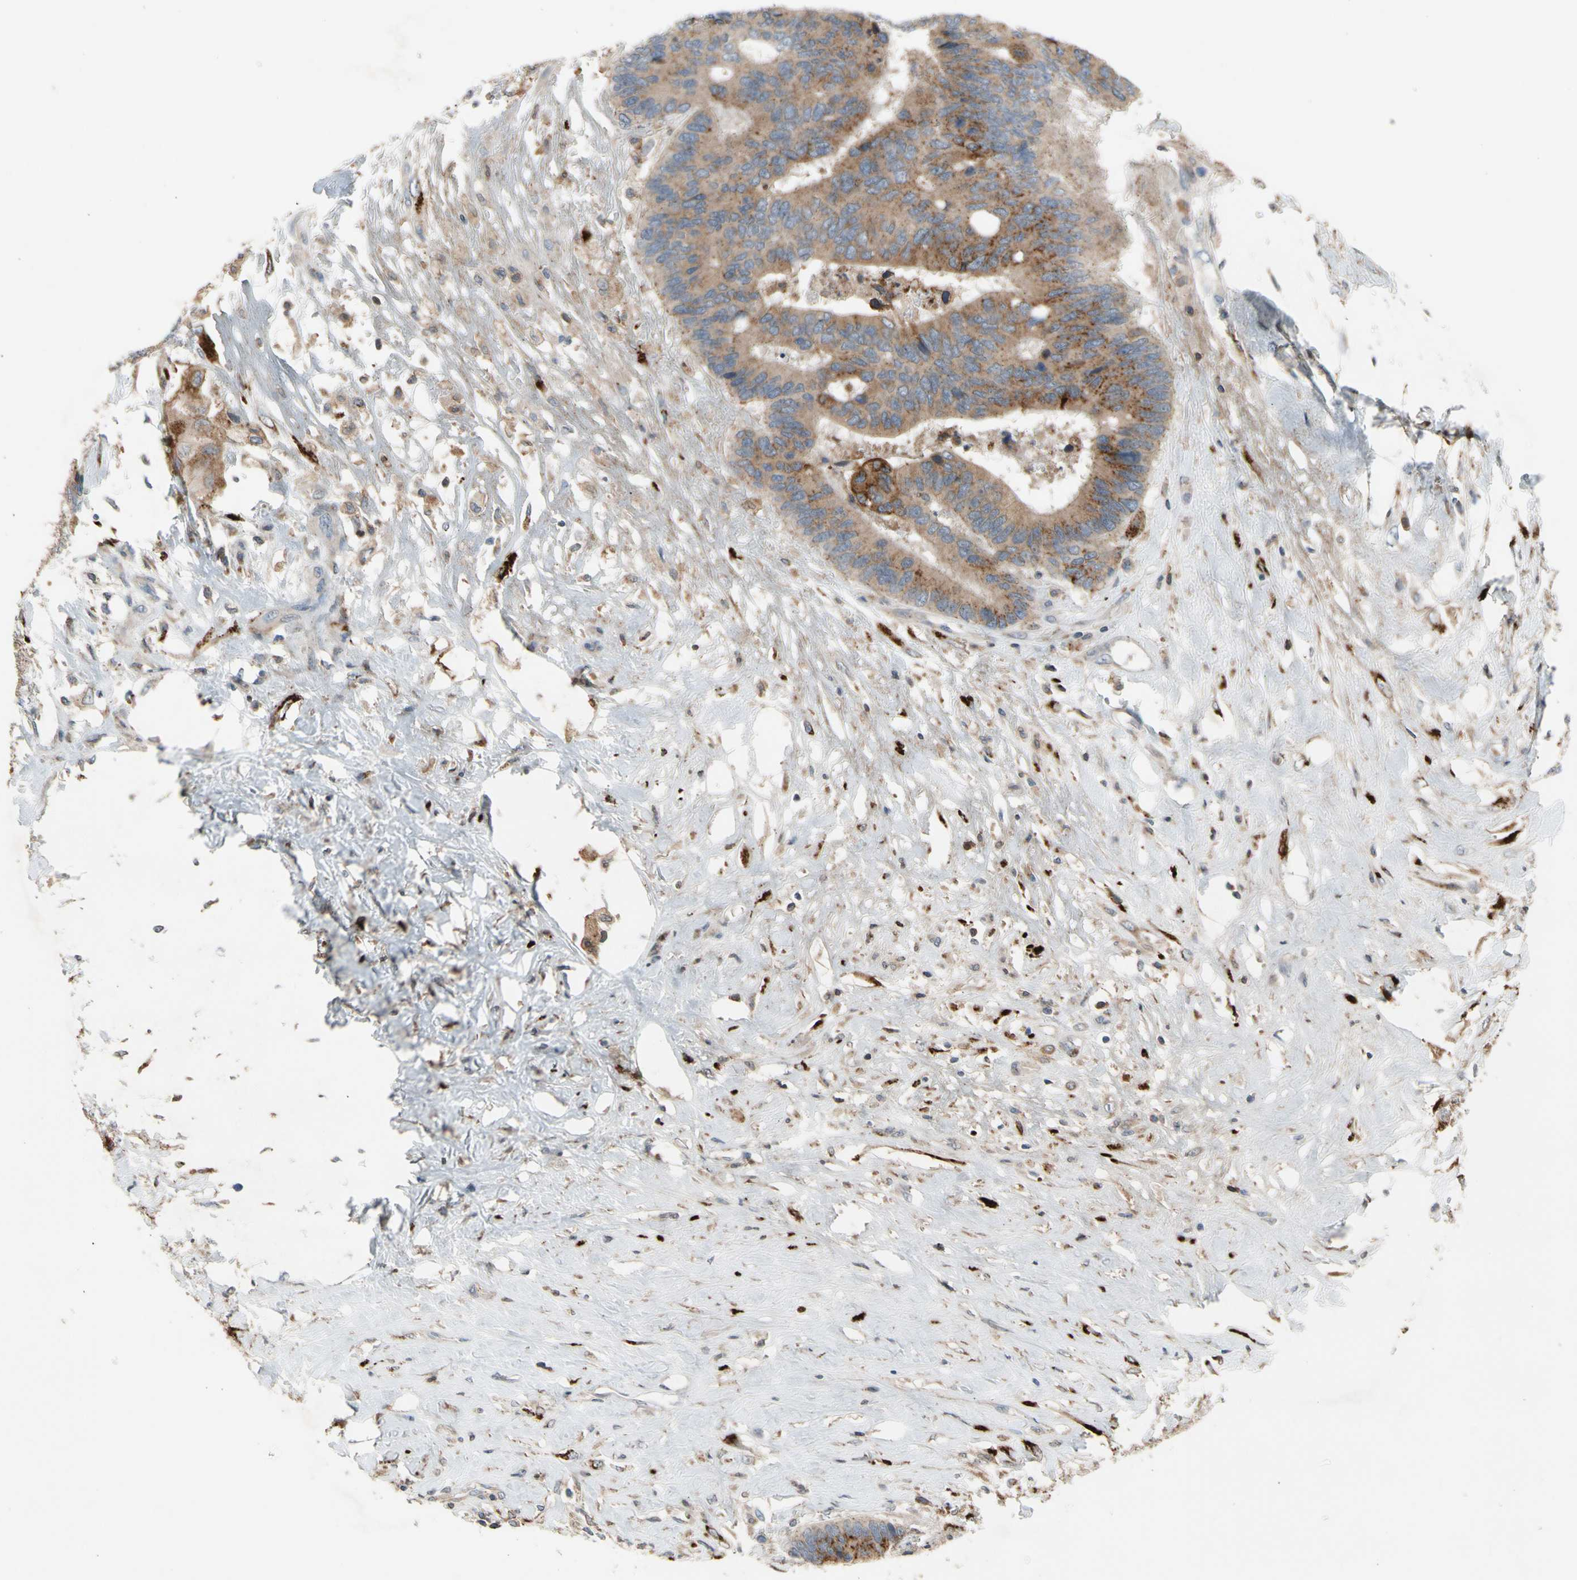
{"staining": {"intensity": "moderate", "quantity": ">75%", "location": "cytoplasmic/membranous"}, "tissue": "colorectal cancer", "cell_type": "Tumor cells", "image_type": "cancer", "snomed": [{"axis": "morphology", "description": "Adenocarcinoma, NOS"}, {"axis": "topography", "description": "Rectum"}], "caption": "The histopathology image shows staining of colorectal cancer (adenocarcinoma), revealing moderate cytoplasmic/membranous protein expression (brown color) within tumor cells. The staining was performed using DAB, with brown indicating positive protein expression. Nuclei are stained blue with hematoxylin.", "gene": "GALNT5", "patient": {"sex": "male", "age": 55}}